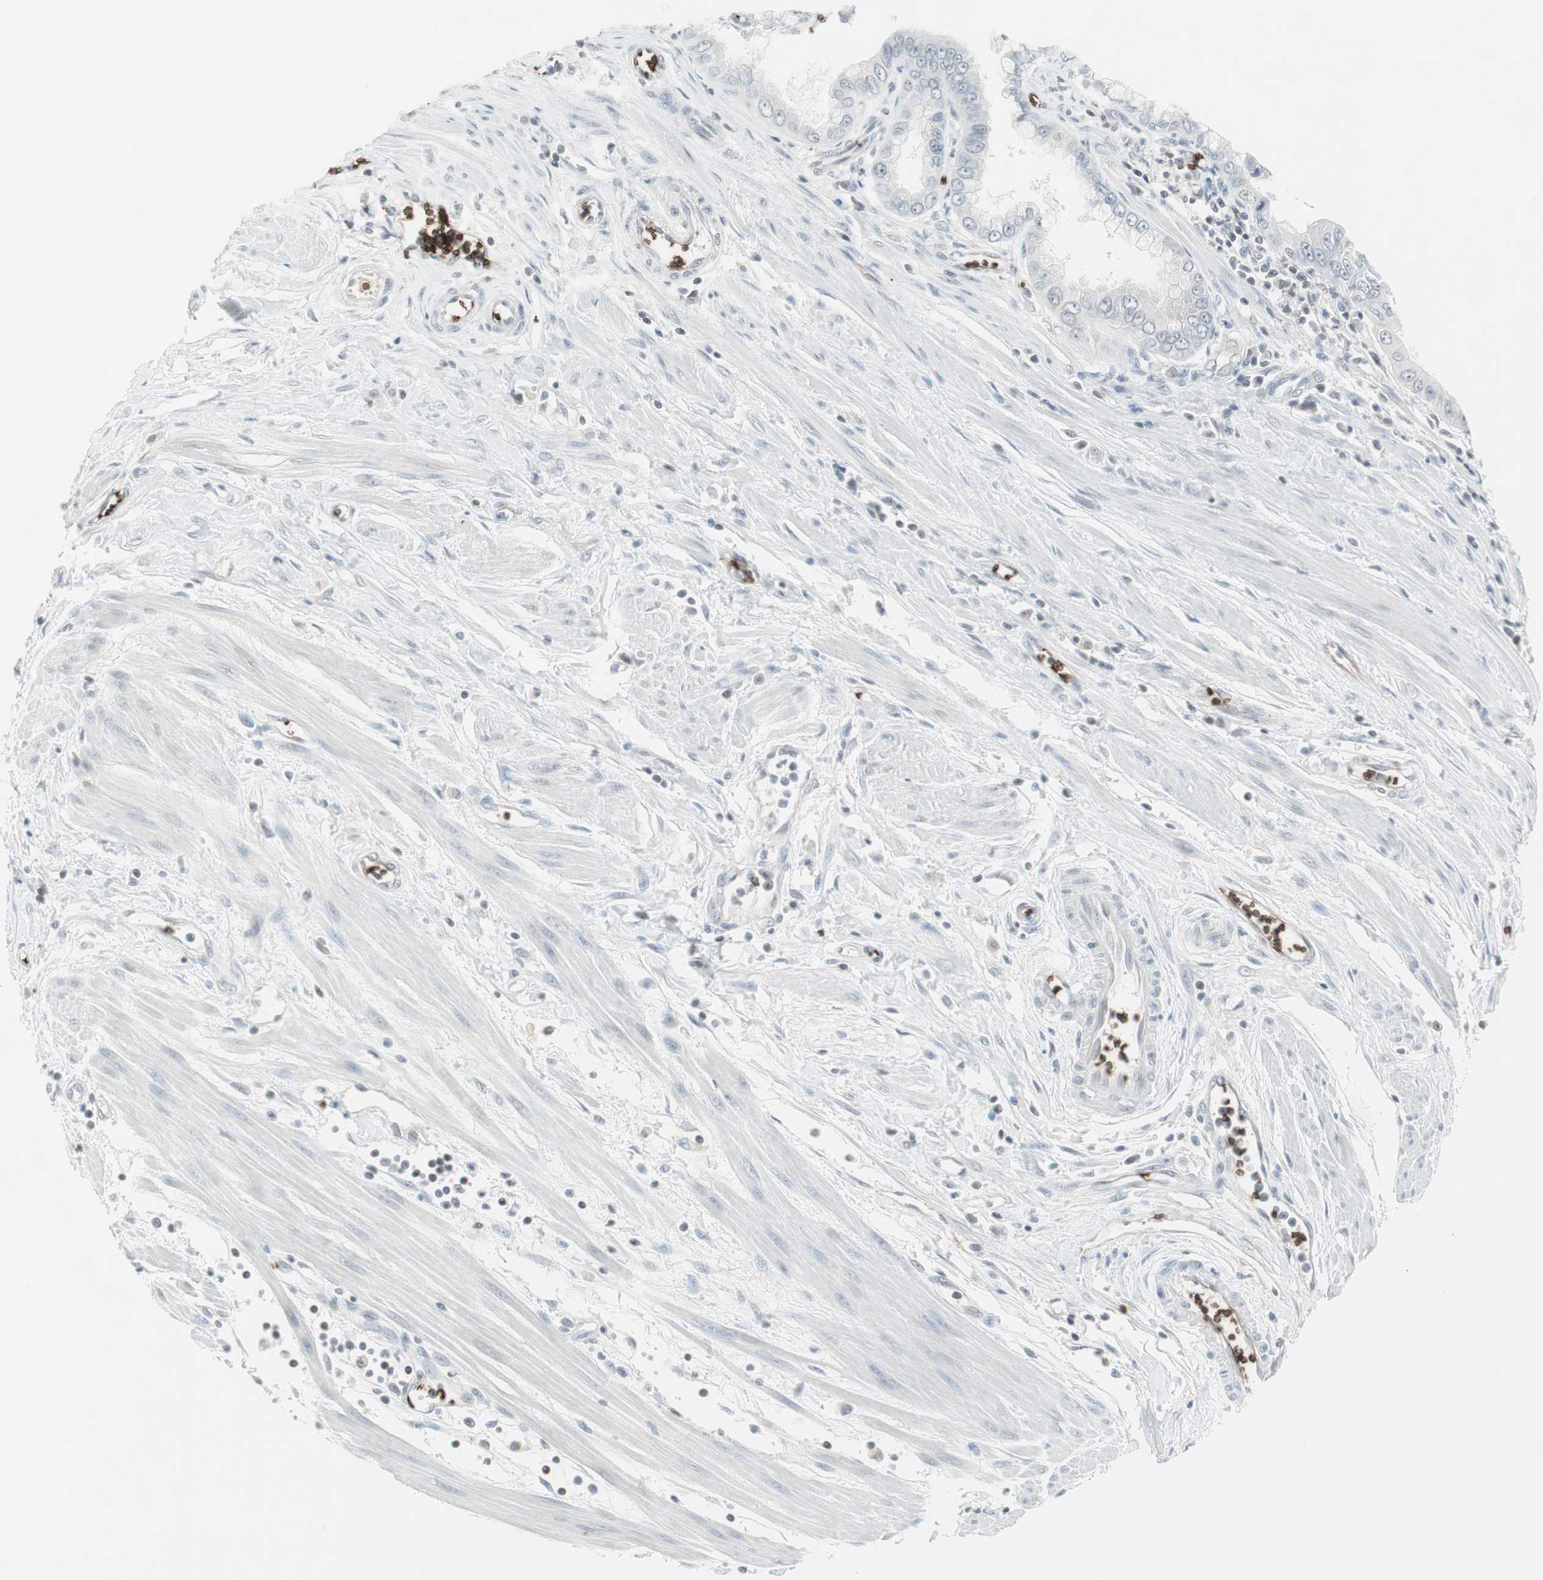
{"staining": {"intensity": "negative", "quantity": "none", "location": "none"}, "tissue": "pancreatic cancer", "cell_type": "Tumor cells", "image_type": "cancer", "snomed": [{"axis": "morphology", "description": "Normal tissue, NOS"}, {"axis": "topography", "description": "Lymph node"}], "caption": "Protein analysis of pancreatic cancer shows no significant positivity in tumor cells.", "gene": "MAP4K1", "patient": {"sex": "male", "age": 50}}